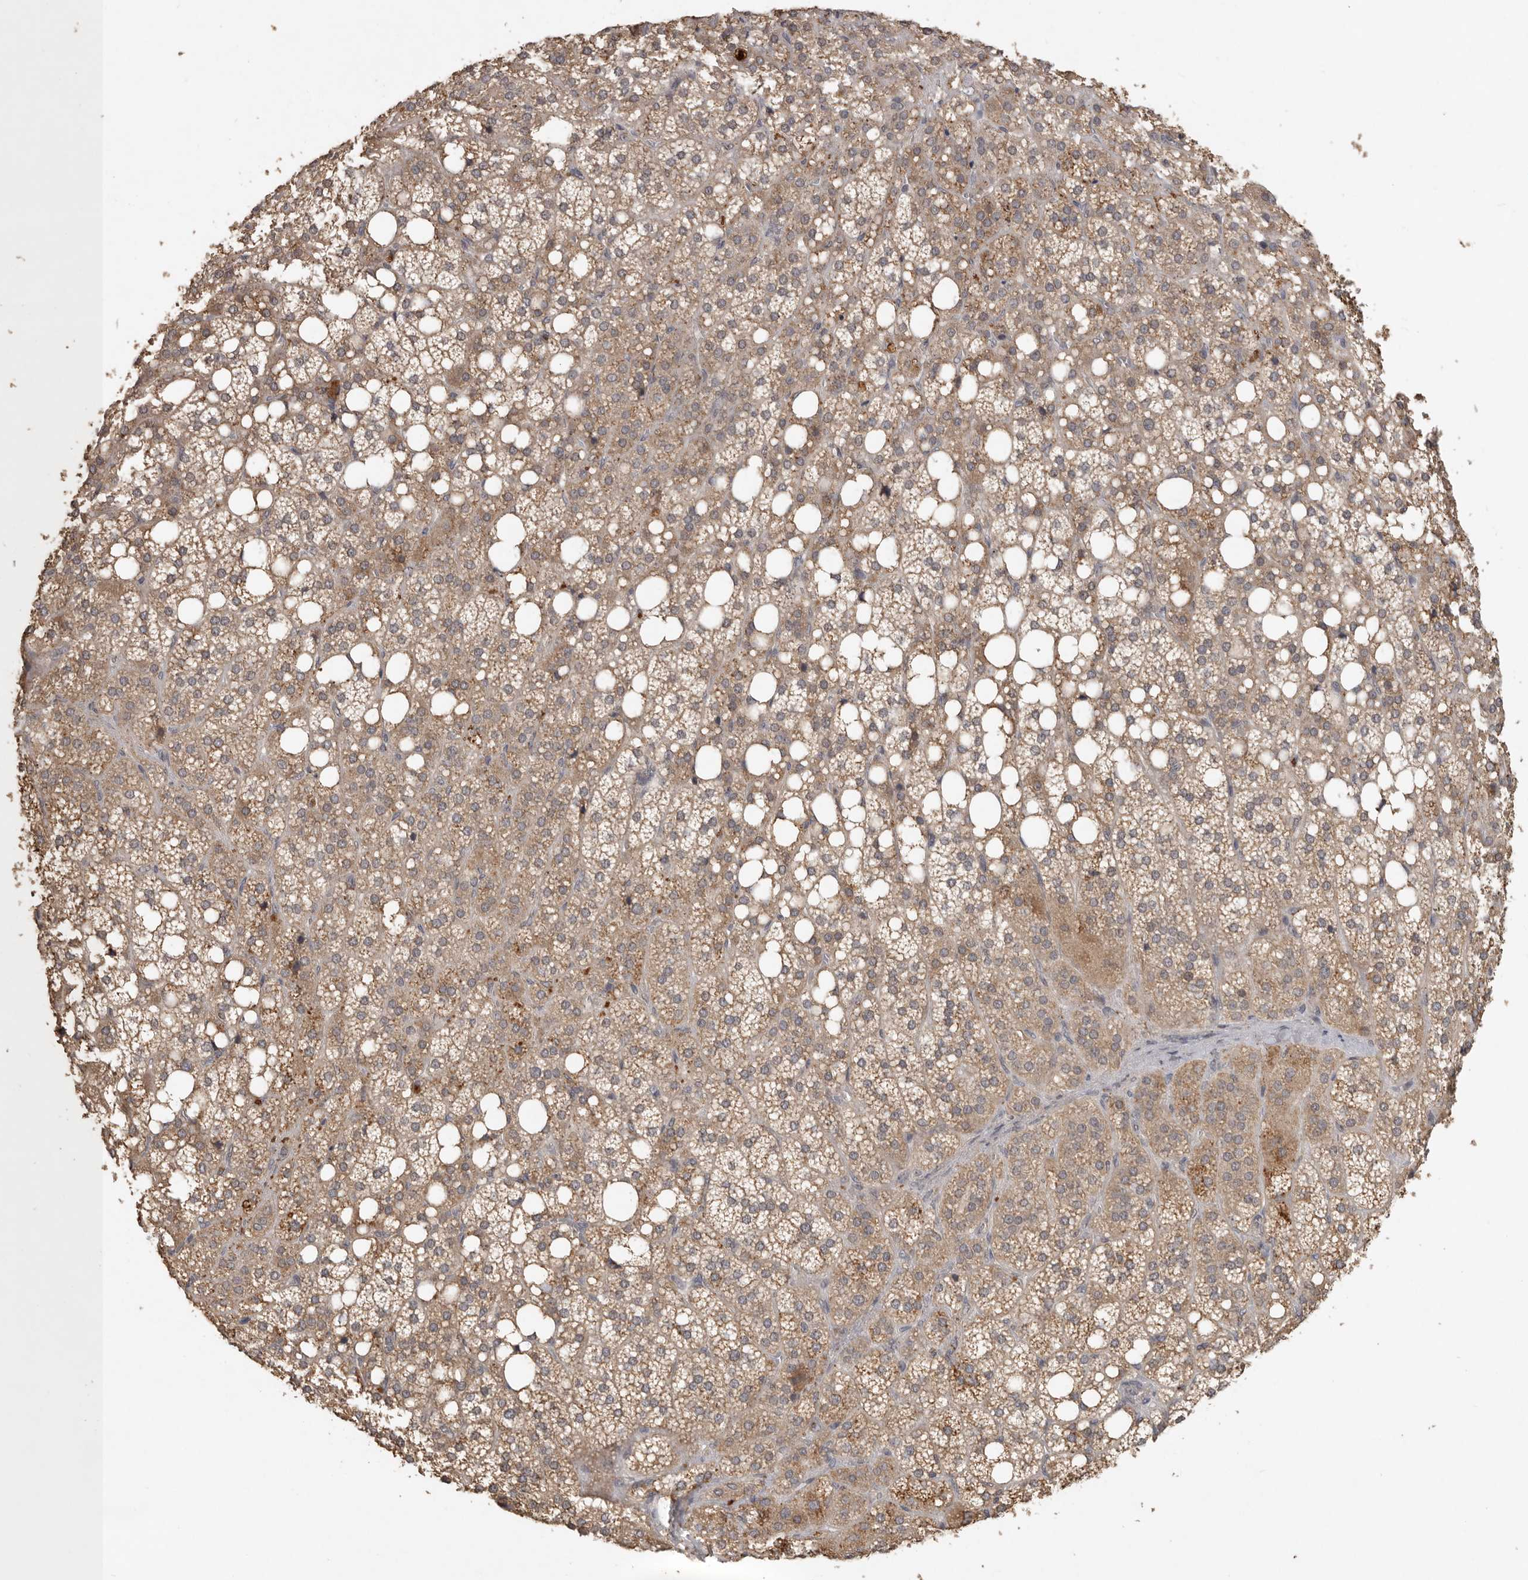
{"staining": {"intensity": "moderate", "quantity": ">75%", "location": "cytoplasmic/membranous"}, "tissue": "adrenal gland", "cell_type": "Glandular cells", "image_type": "normal", "snomed": [{"axis": "morphology", "description": "Normal tissue, NOS"}, {"axis": "topography", "description": "Adrenal gland"}], "caption": "The image shows immunohistochemical staining of unremarkable adrenal gland. There is moderate cytoplasmic/membranous staining is appreciated in approximately >75% of glandular cells.", "gene": "ADAMTS4", "patient": {"sex": "female", "age": 59}}